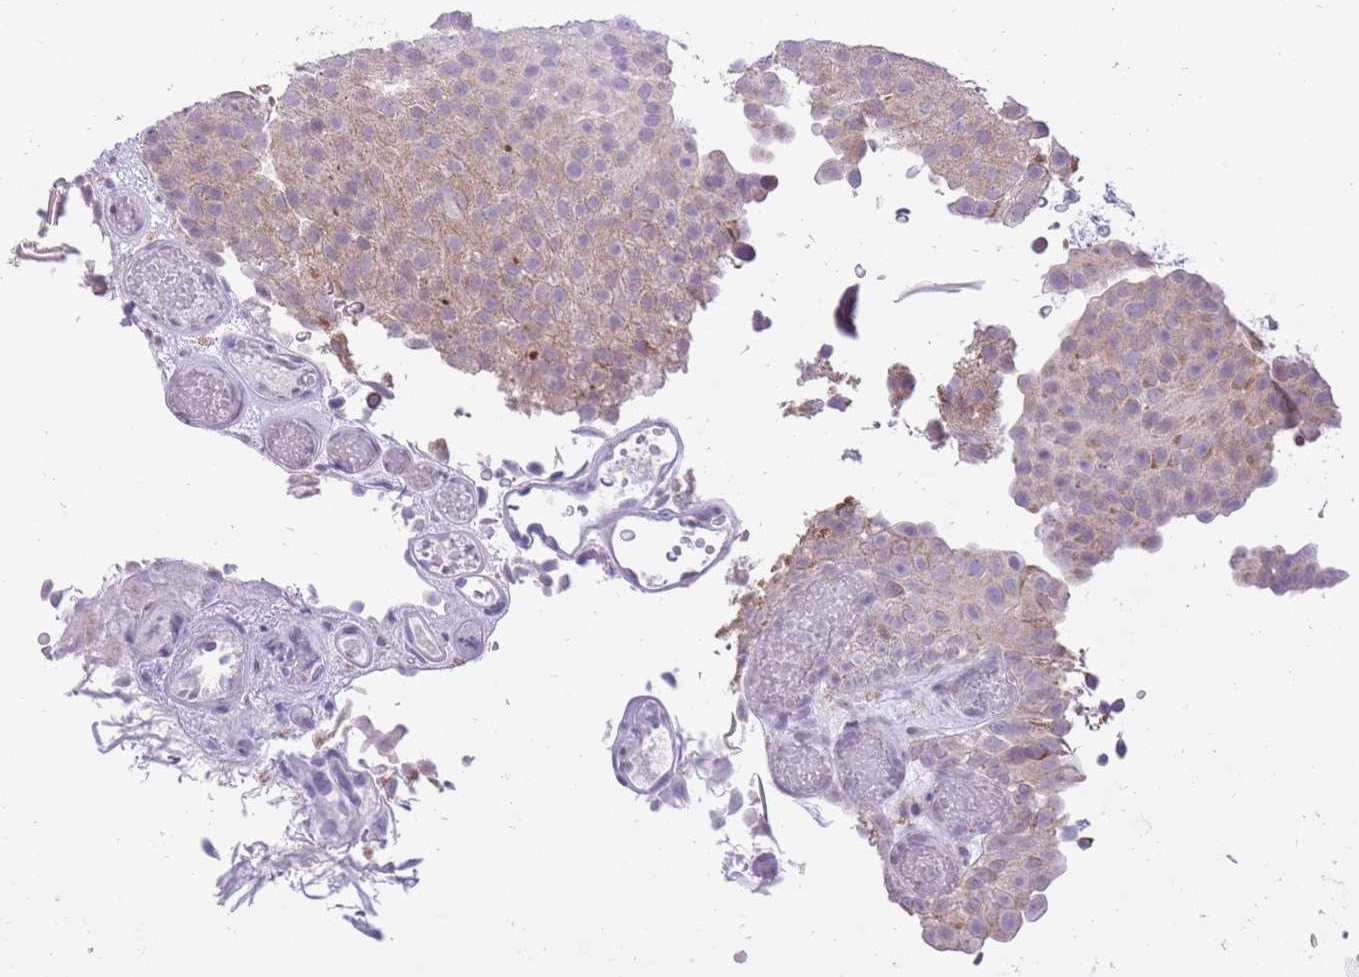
{"staining": {"intensity": "weak", "quantity": "<25%", "location": "cytoplasmic/membranous"}, "tissue": "urothelial cancer", "cell_type": "Tumor cells", "image_type": "cancer", "snomed": [{"axis": "morphology", "description": "Urothelial carcinoma, Low grade"}, {"axis": "topography", "description": "Urinary bladder"}], "caption": "A photomicrograph of urothelial cancer stained for a protein reveals no brown staining in tumor cells.", "gene": "DENND2D", "patient": {"sex": "male", "age": 78}}